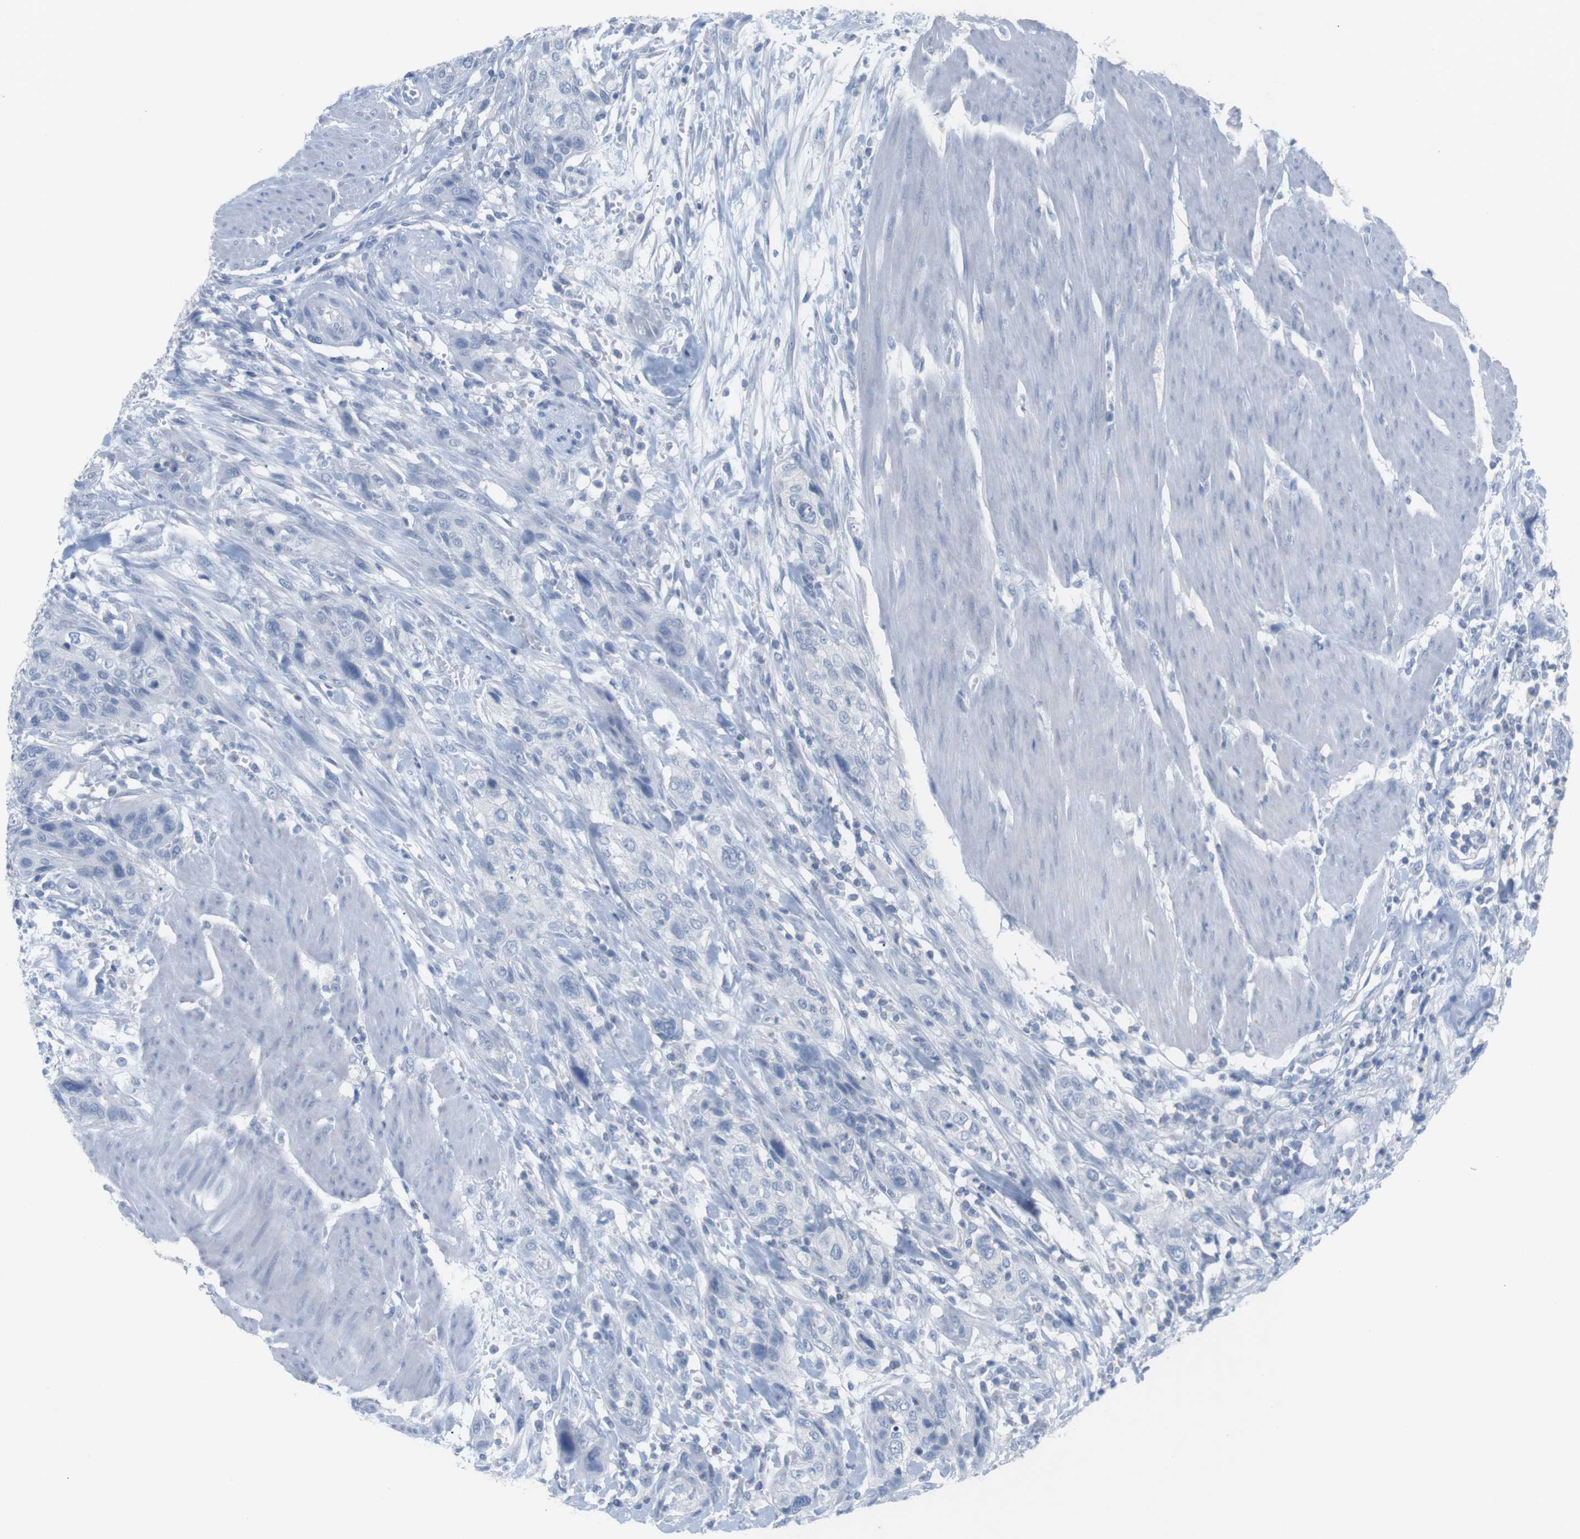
{"staining": {"intensity": "negative", "quantity": "none", "location": "none"}, "tissue": "urothelial cancer", "cell_type": "Tumor cells", "image_type": "cancer", "snomed": [{"axis": "morphology", "description": "Urothelial carcinoma, High grade"}, {"axis": "topography", "description": "Urinary bladder"}], "caption": "Tumor cells are negative for protein expression in human urothelial cancer. Brightfield microscopy of immunohistochemistry stained with DAB (3,3'-diaminobenzidine) (brown) and hematoxylin (blue), captured at high magnification.", "gene": "HBG2", "patient": {"sex": "male", "age": 35}}